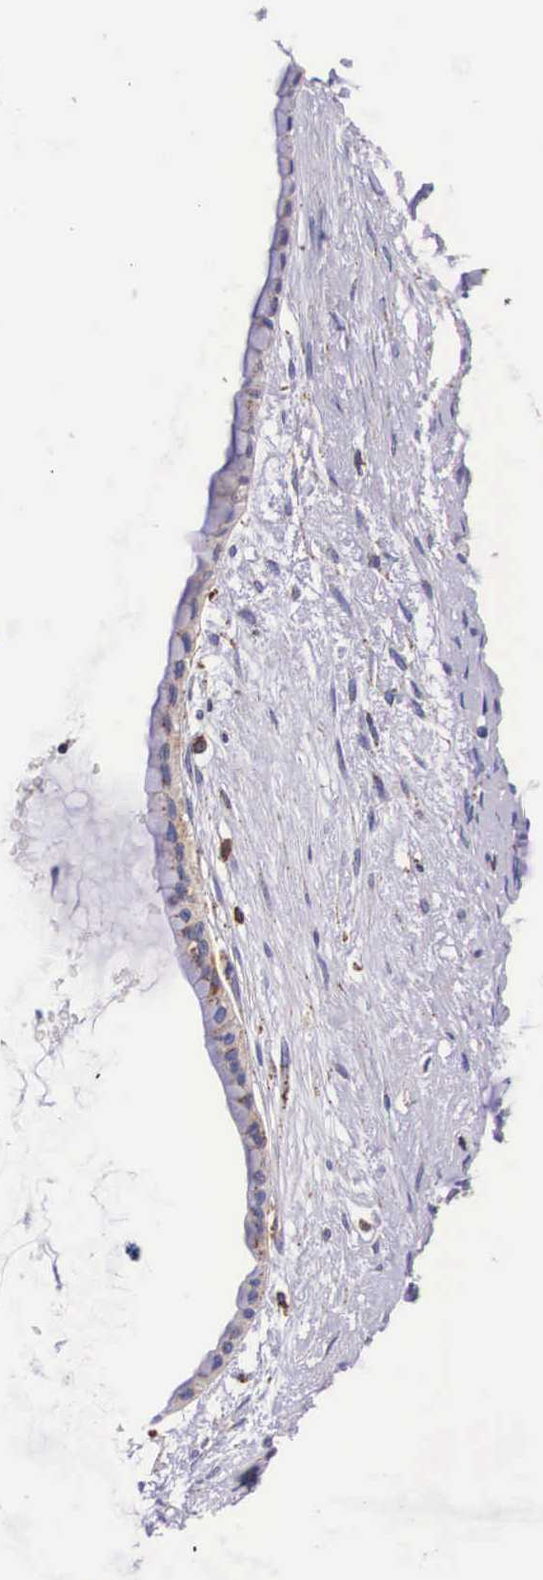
{"staining": {"intensity": "weak", "quantity": "25%-75%", "location": "cytoplasmic/membranous"}, "tissue": "ovarian cancer", "cell_type": "Tumor cells", "image_type": "cancer", "snomed": [{"axis": "morphology", "description": "Cystadenocarcinoma, mucinous, NOS"}, {"axis": "topography", "description": "Ovary"}], "caption": "This is a histology image of immunohistochemistry staining of ovarian cancer, which shows weak staining in the cytoplasmic/membranous of tumor cells.", "gene": "NAGA", "patient": {"sex": "female", "age": 25}}